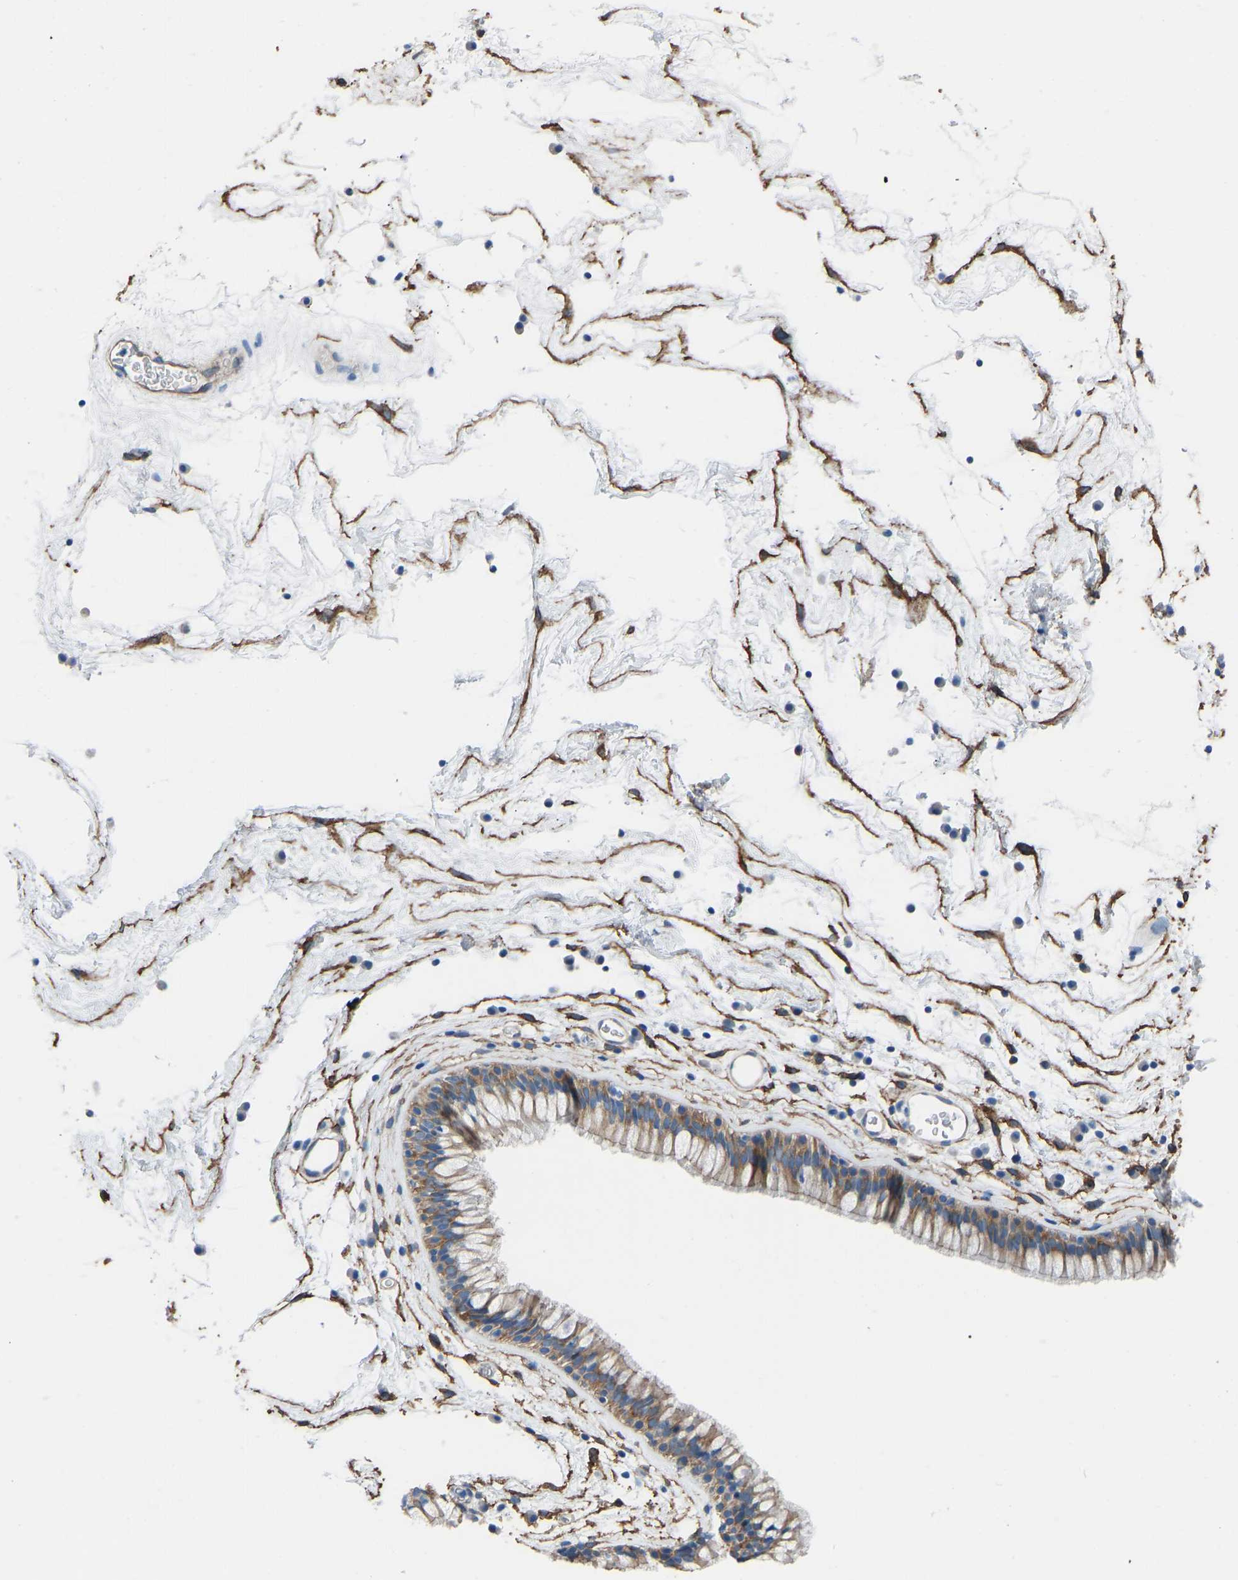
{"staining": {"intensity": "moderate", "quantity": ">75%", "location": "cytoplasmic/membranous"}, "tissue": "nasopharynx", "cell_type": "Respiratory epithelial cells", "image_type": "normal", "snomed": [{"axis": "morphology", "description": "Normal tissue, NOS"}, {"axis": "morphology", "description": "Inflammation, NOS"}, {"axis": "topography", "description": "Nasopharynx"}], "caption": "High-magnification brightfield microscopy of benign nasopharynx stained with DAB (brown) and counterstained with hematoxylin (blue). respiratory epithelial cells exhibit moderate cytoplasmic/membranous positivity is appreciated in about>75% of cells.", "gene": "MYH10", "patient": {"sex": "male", "age": 48}}